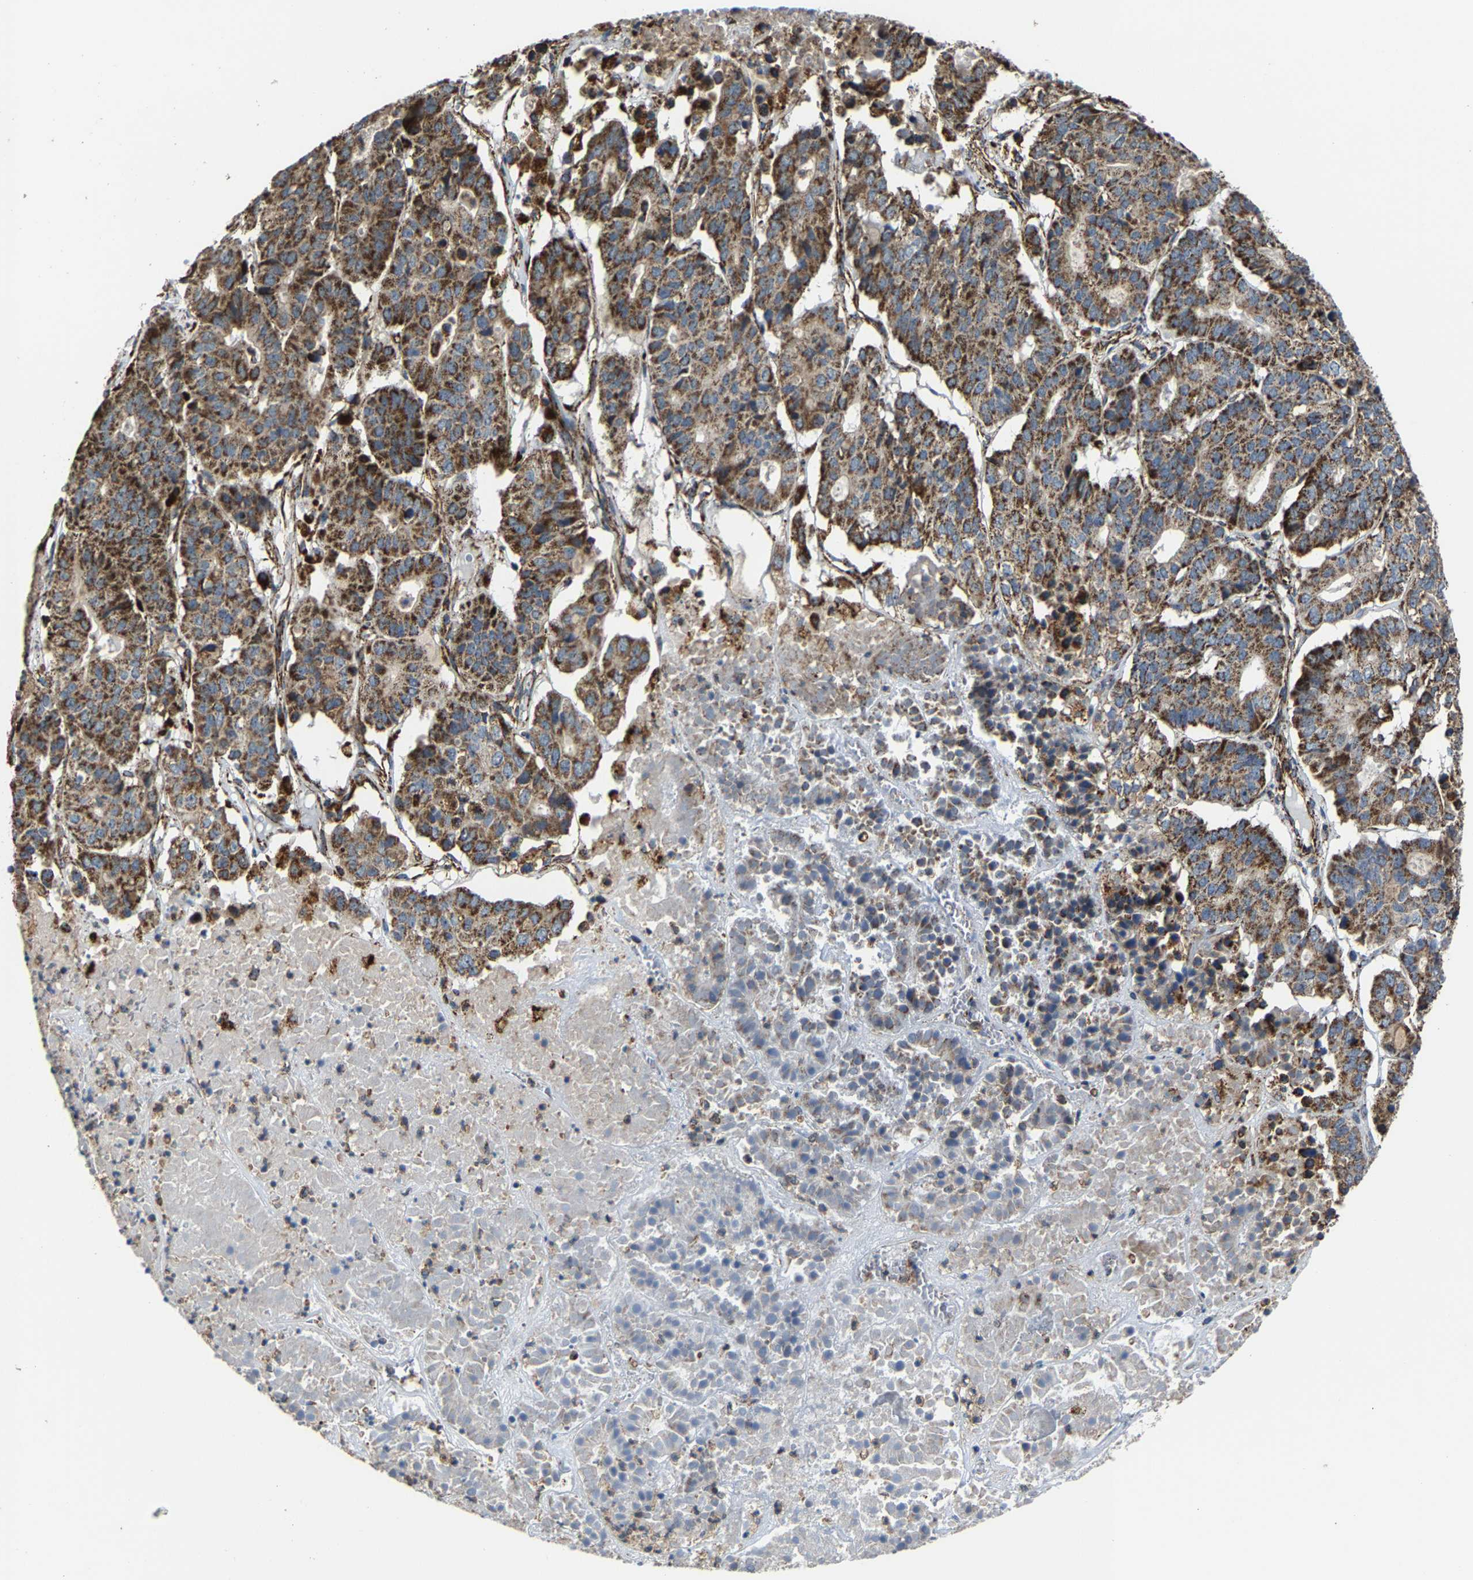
{"staining": {"intensity": "strong", "quantity": ">75%", "location": "cytoplasmic/membranous"}, "tissue": "pancreatic cancer", "cell_type": "Tumor cells", "image_type": "cancer", "snomed": [{"axis": "morphology", "description": "Adenocarcinoma, NOS"}, {"axis": "topography", "description": "Pancreas"}], "caption": "Human pancreatic cancer (adenocarcinoma) stained with a protein marker demonstrates strong staining in tumor cells.", "gene": "NDUFV3", "patient": {"sex": "male", "age": 50}}